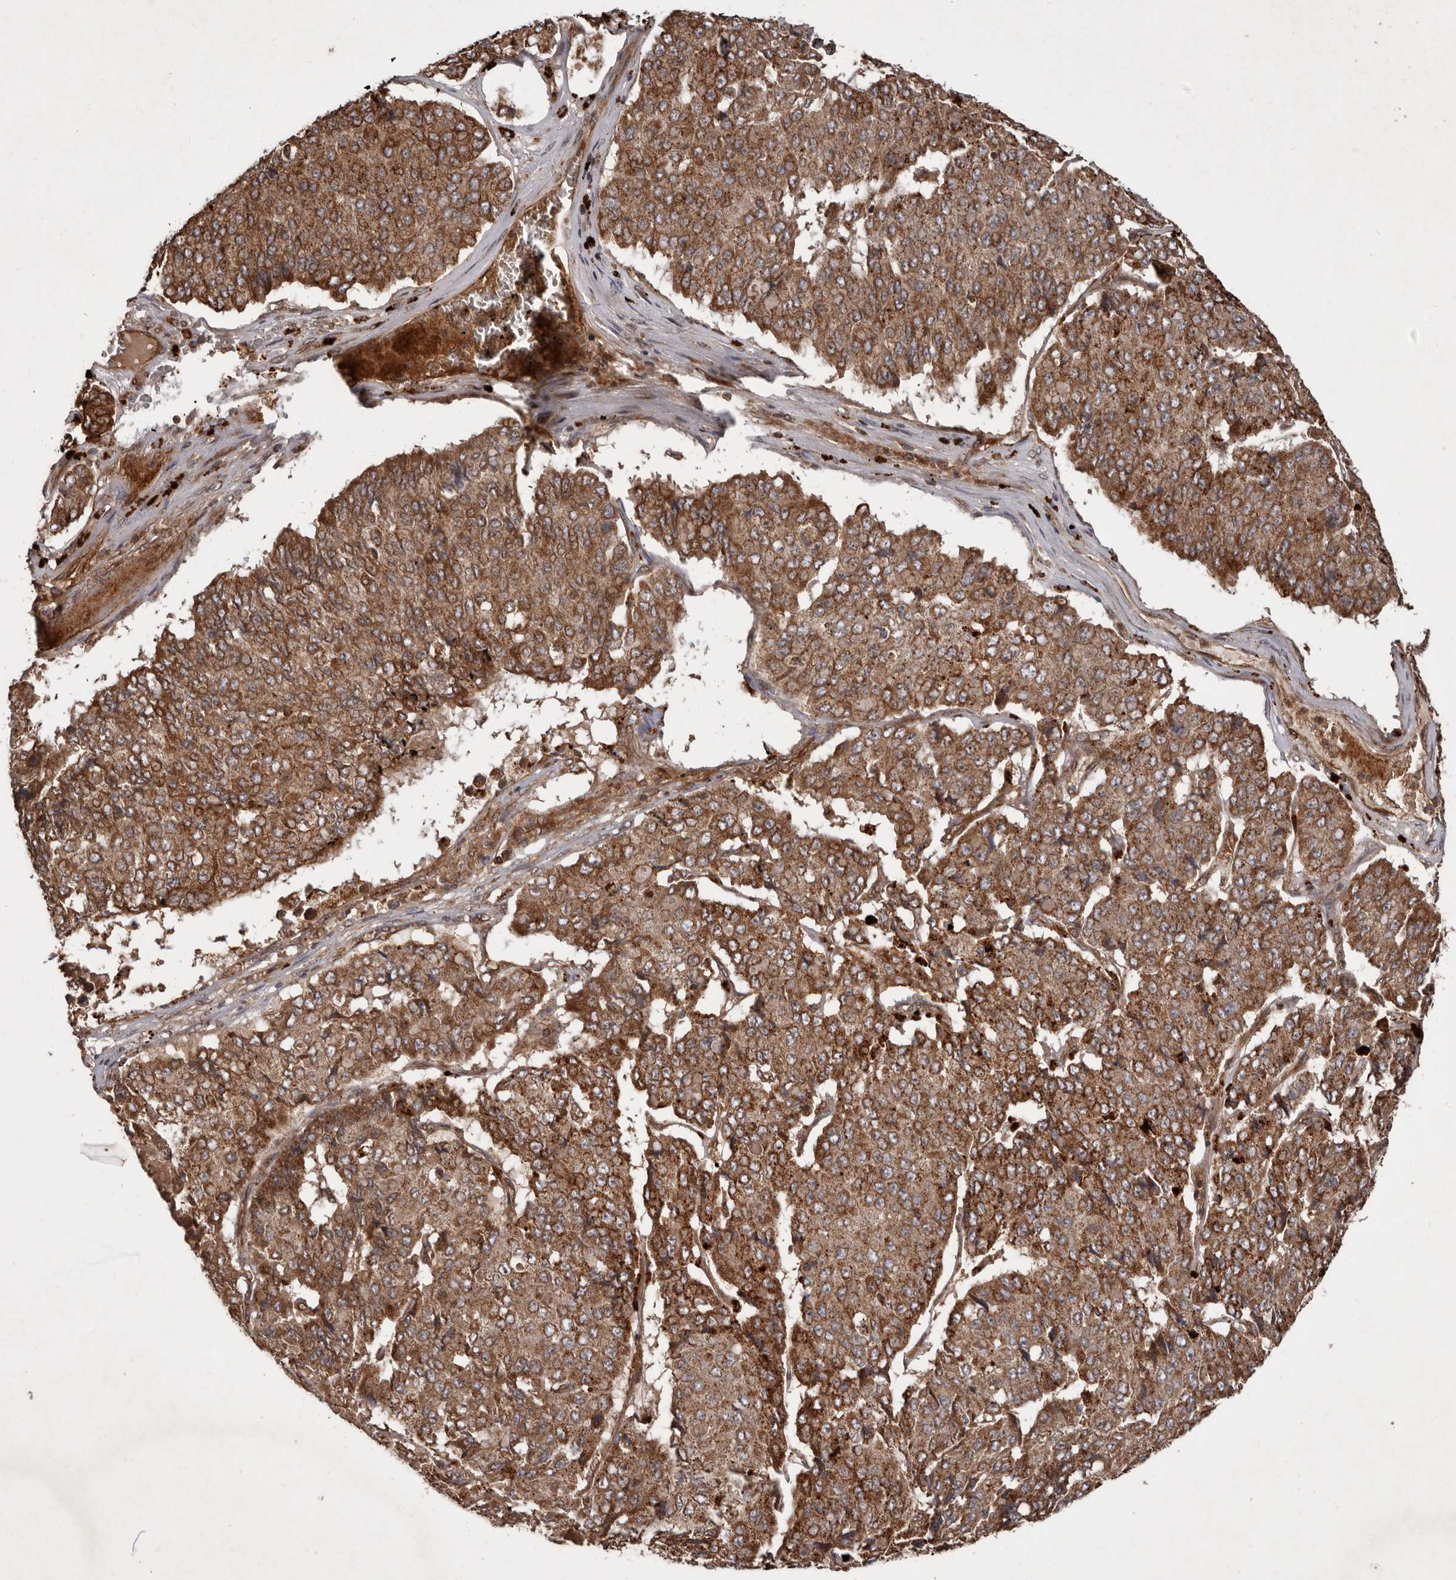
{"staining": {"intensity": "moderate", "quantity": ">75%", "location": "cytoplasmic/membranous"}, "tissue": "pancreatic cancer", "cell_type": "Tumor cells", "image_type": "cancer", "snomed": [{"axis": "morphology", "description": "Adenocarcinoma, NOS"}, {"axis": "topography", "description": "Pancreas"}], "caption": "Brown immunohistochemical staining in pancreatic adenocarcinoma shows moderate cytoplasmic/membranous expression in about >75% of tumor cells.", "gene": "STK36", "patient": {"sex": "male", "age": 50}}